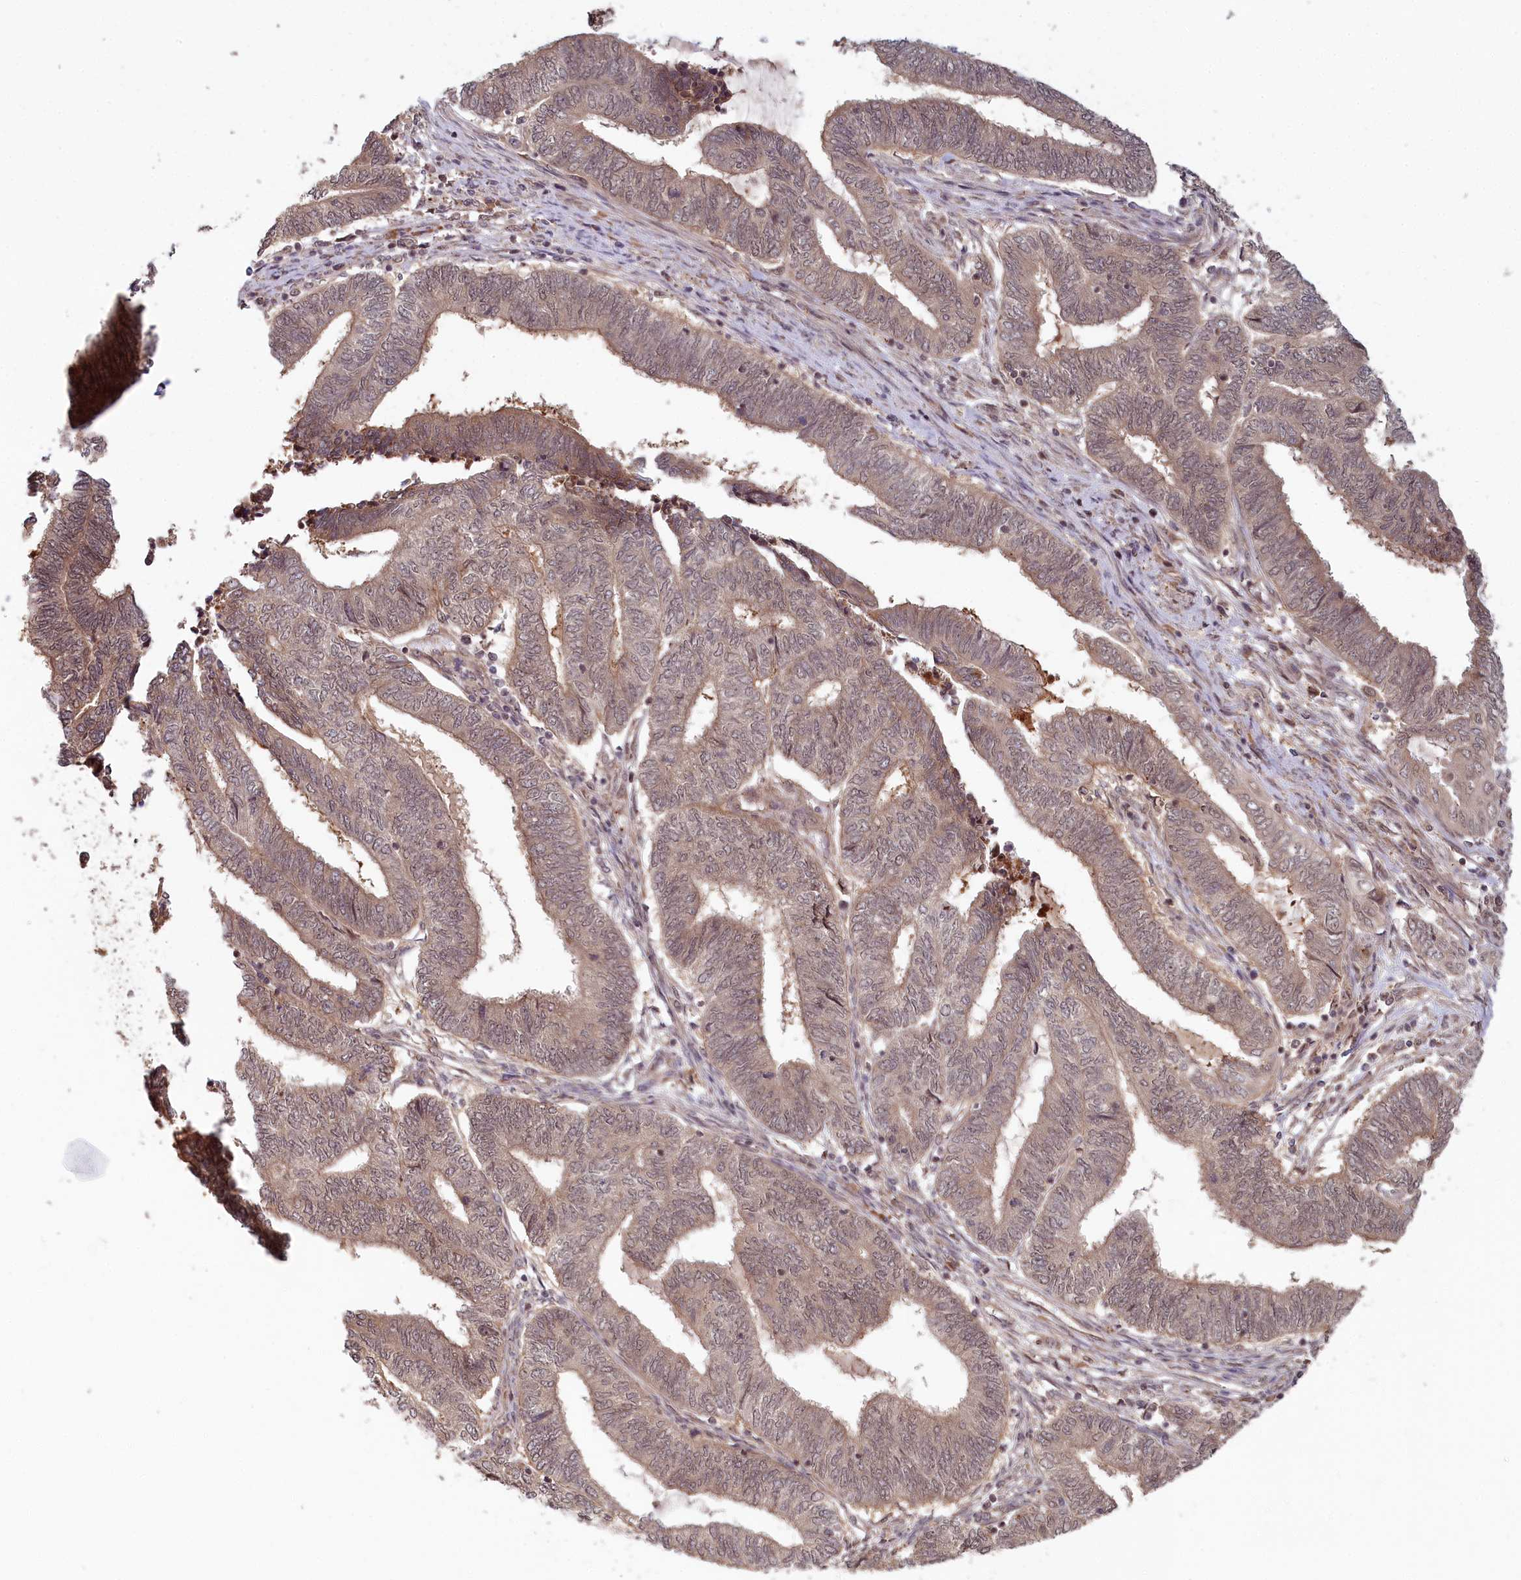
{"staining": {"intensity": "moderate", "quantity": "25%-75%", "location": "cytoplasmic/membranous,nuclear"}, "tissue": "endometrial cancer", "cell_type": "Tumor cells", "image_type": "cancer", "snomed": [{"axis": "morphology", "description": "Adenocarcinoma, NOS"}, {"axis": "topography", "description": "Uterus"}, {"axis": "topography", "description": "Endometrium"}], "caption": "Adenocarcinoma (endometrial) stained with DAB IHC shows medium levels of moderate cytoplasmic/membranous and nuclear staining in approximately 25%-75% of tumor cells.", "gene": "WAPL", "patient": {"sex": "female", "age": 70}}